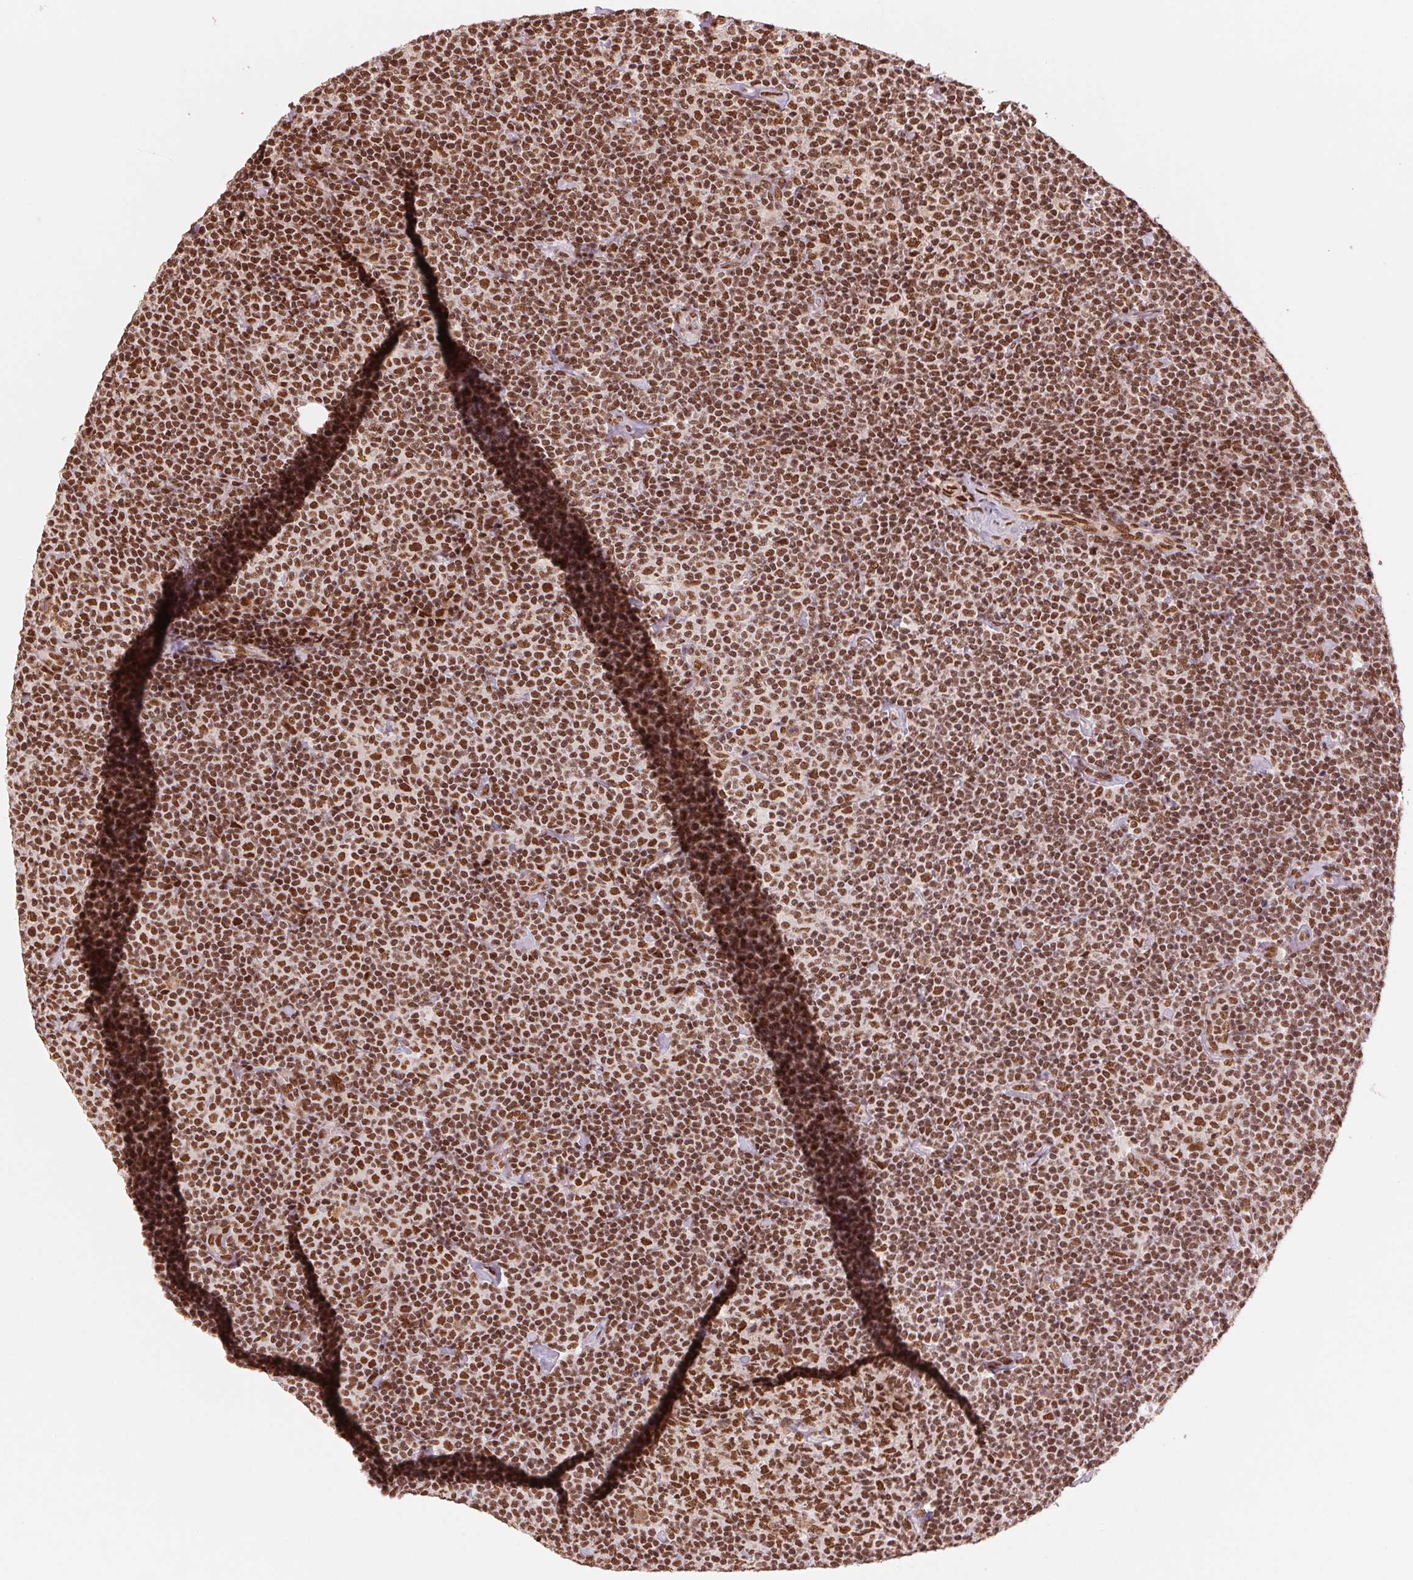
{"staining": {"intensity": "strong", "quantity": ">75%", "location": "nuclear"}, "tissue": "lymphoma", "cell_type": "Tumor cells", "image_type": "cancer", "snomed": [{"axis": "morphology", "description": "Malignant lymphoma, non-Hodgkin's type, Low grade"}, {"axis": "topography", "description": "Lymph node"}], "caption": "Low-grade malignant lymphoma, non-Hodgkin's type was stained to show a protein in brown. There is high levels of strong nuclear expression in approximately >75% of tumor cells. (Stains: DAB (3,3'-diaminobenzidine) in brown, nuclei in blue, Microscopy: brightfield microscopy at high magnification).", "gene": "TTLL9", "patient": {"sex": "male", "age": 81}}